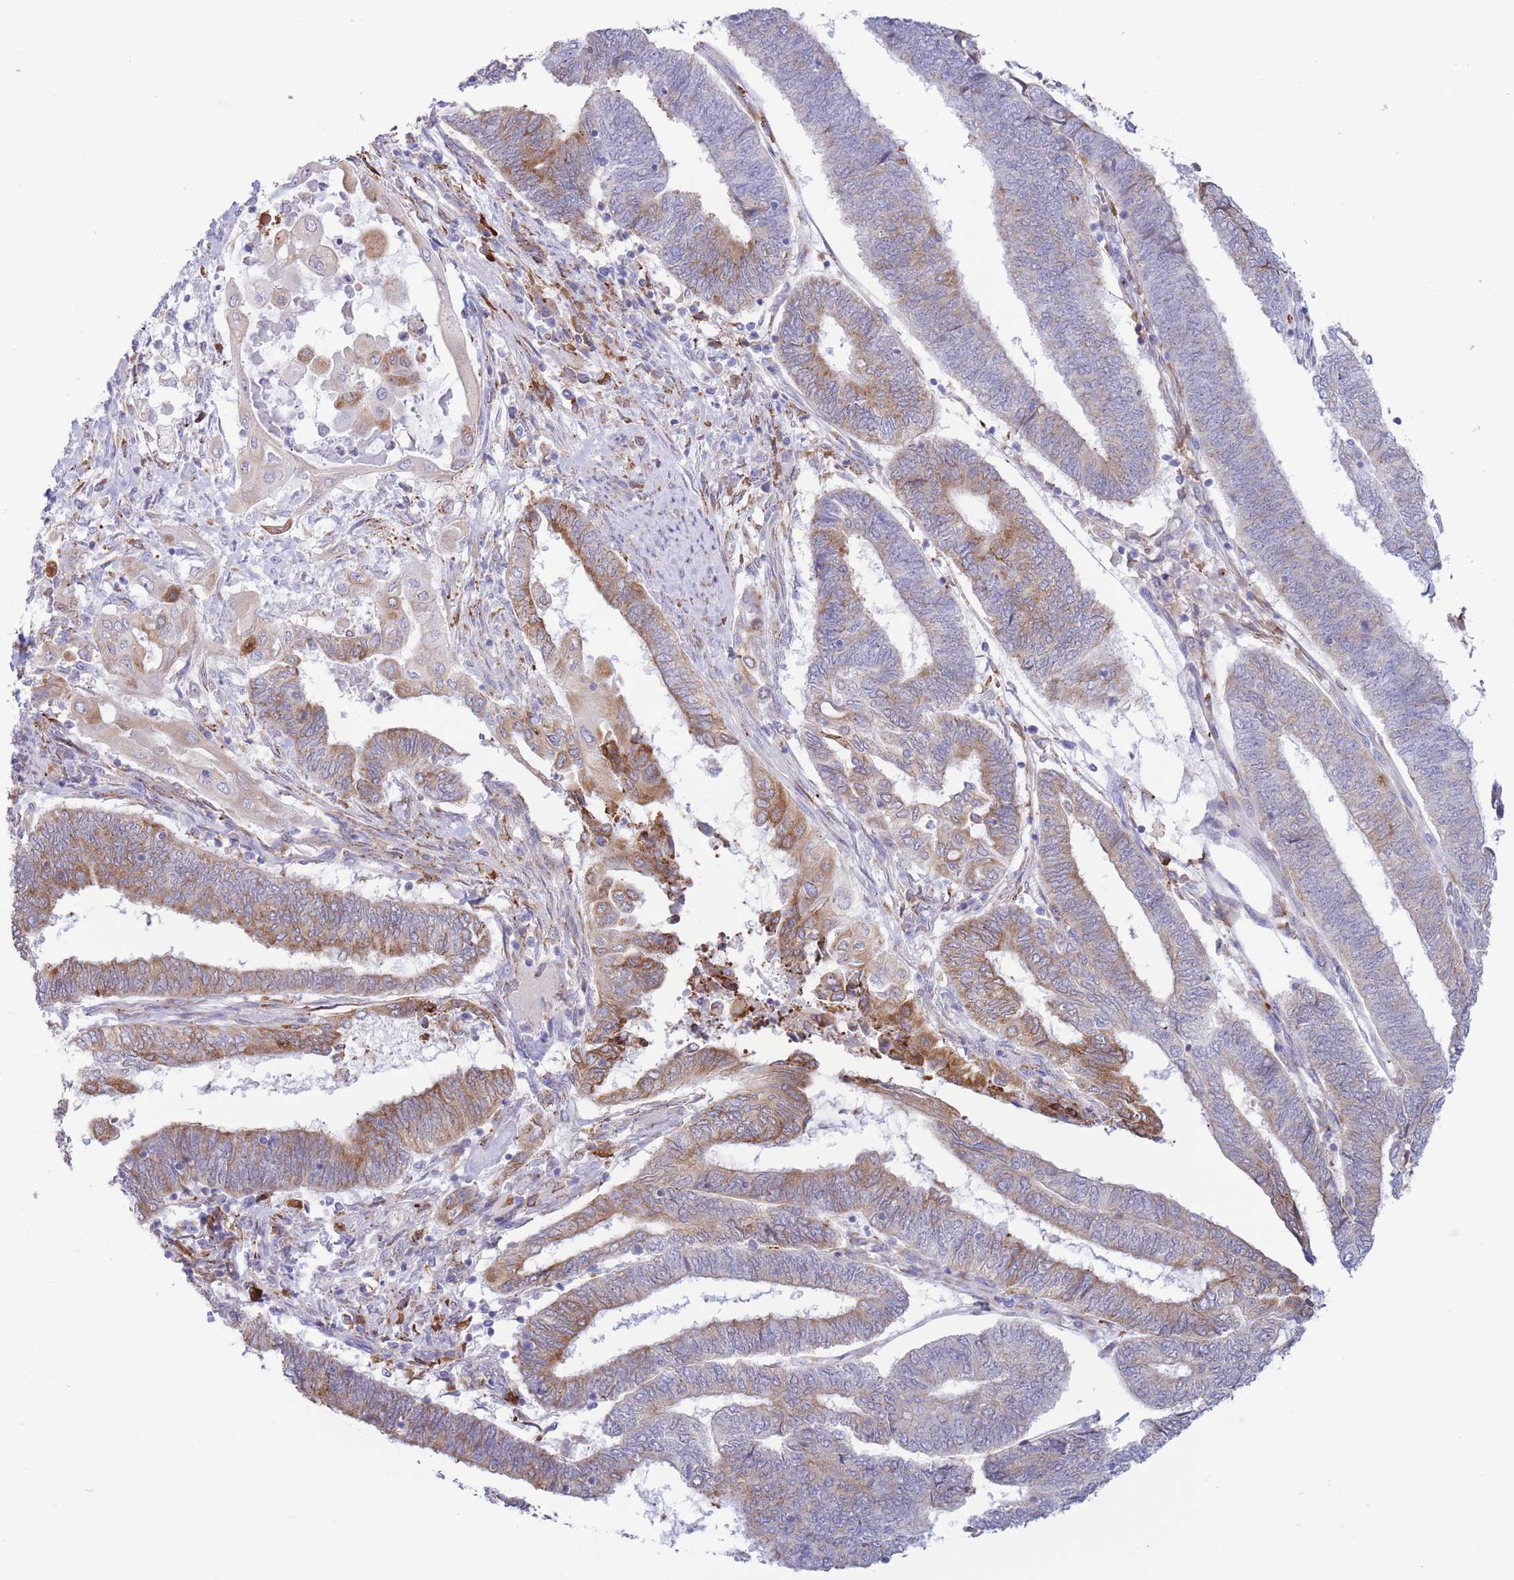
{"staining": {"intensity": "moderate", "quantity": ">75%", "location": "cytoplasmic/membranous"}, "tissue": "endometrial cancer", "cell_type": "Tumor cells", "image_type": "cancer", "snomed": [{"axis": "morphology", "description": "Adenocarcinoma, NOS"}, {"axis": "topography", "description": "Uterus"}, {"axis": "topography", "description": "Endometrium"}], "caption": "Immunohistochemical staining of human endometrial adenocarcinoma displays medium levels of moderate cytoplasmic/membranous expression in approximately >75% of tumor cells.", "gene": "MYDGF", "patient": {"sex": "female", "age": 70}}